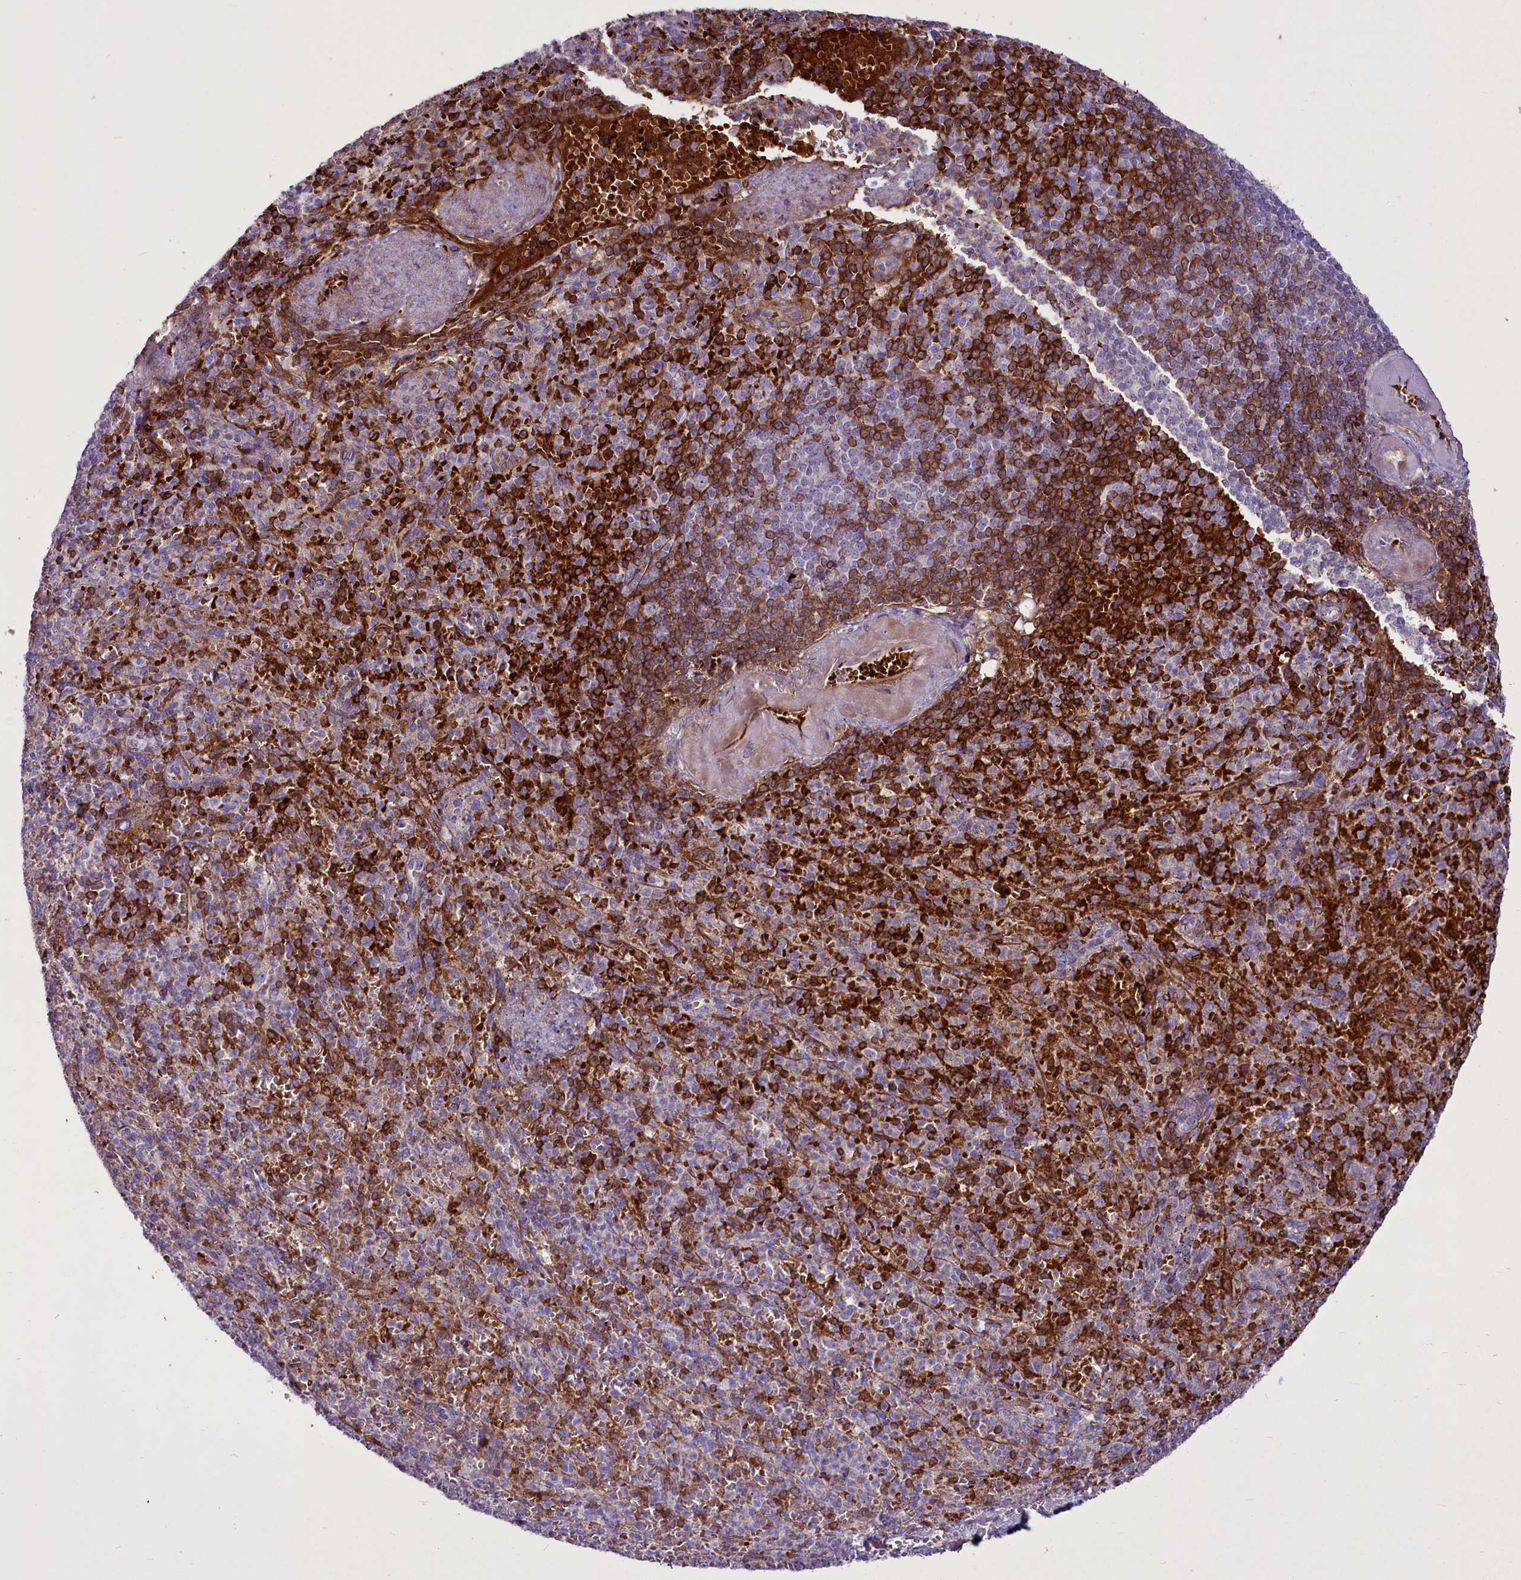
{"staining": {"intensity": "strong", "quantity": "<25%", "location": "cytoplasmic/membranous"}, "tissue": "spleen", "cell_type": "Cells in red pulp", "image_type": "normal", "snomed": [{"axis": "morphology", "description": "Normal tissue, NOS"}, {"axis": "topography", "description": "Spleen"}], "caption": "Immunohistochemical staining of normal spleen shows medium levels of strong cytoplasmic/membranous expression in about <25% of cells in red pulp.", "gene": "SUSD3", "patient": {"sex": "female", "age": 74}}